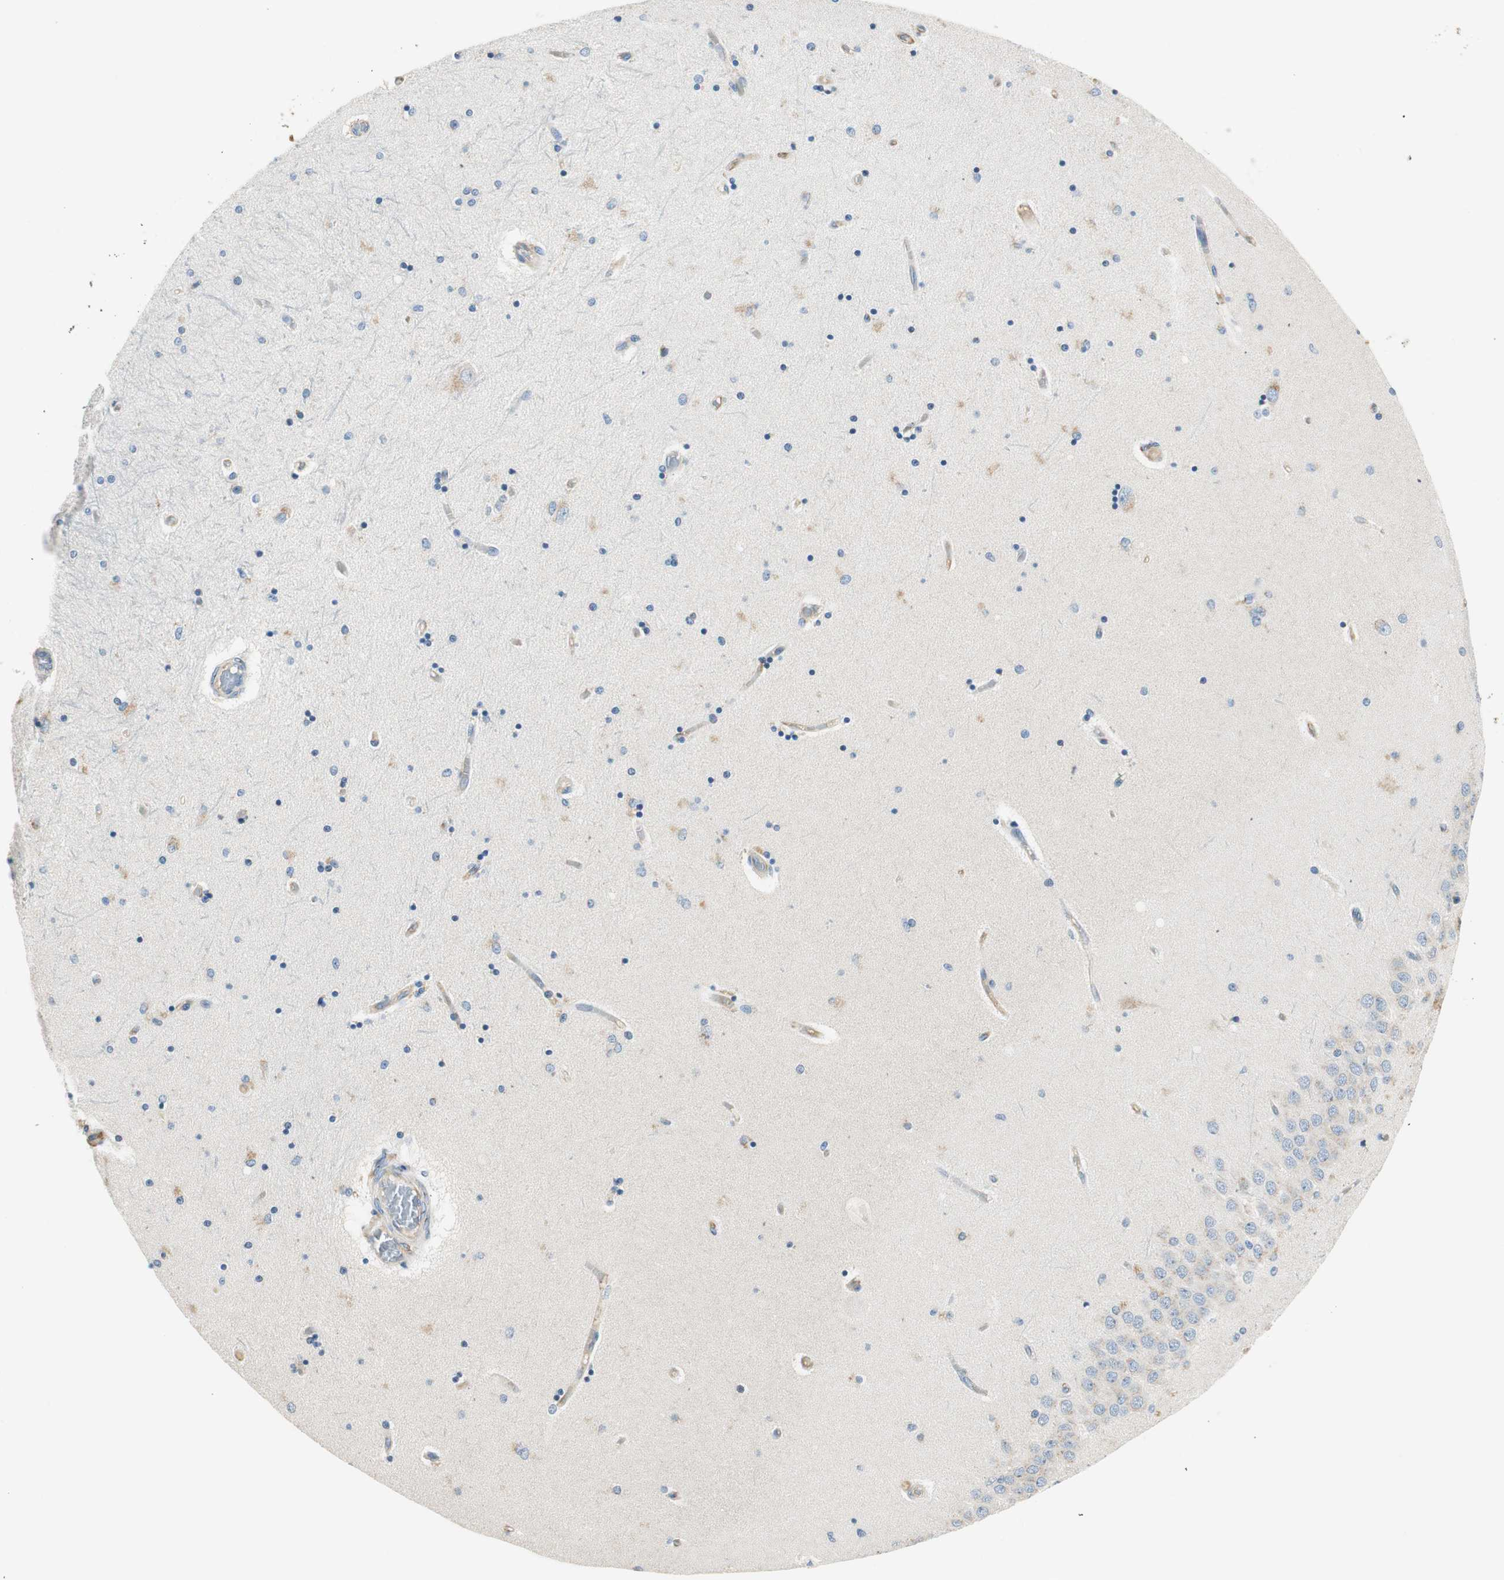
{"staining": {"intensity": "weak", "quantity": "<25%", "location": "cytoplasmic/membranous"}, "tissue": "hippocampus", "cell_type": "Glial cells", "image_type": "normal", "snomed": [{"axis": "morphology", "description": "Normal tissue, NOS"}, {"axis": "topography", "description": "Hippocampus"}], "caption": "Immunohistochemical staining of normal hippocampus reveals no significant staining in glial cells.", "gene": "TMF1", "patient": {"sex": "female", "age": 54}}